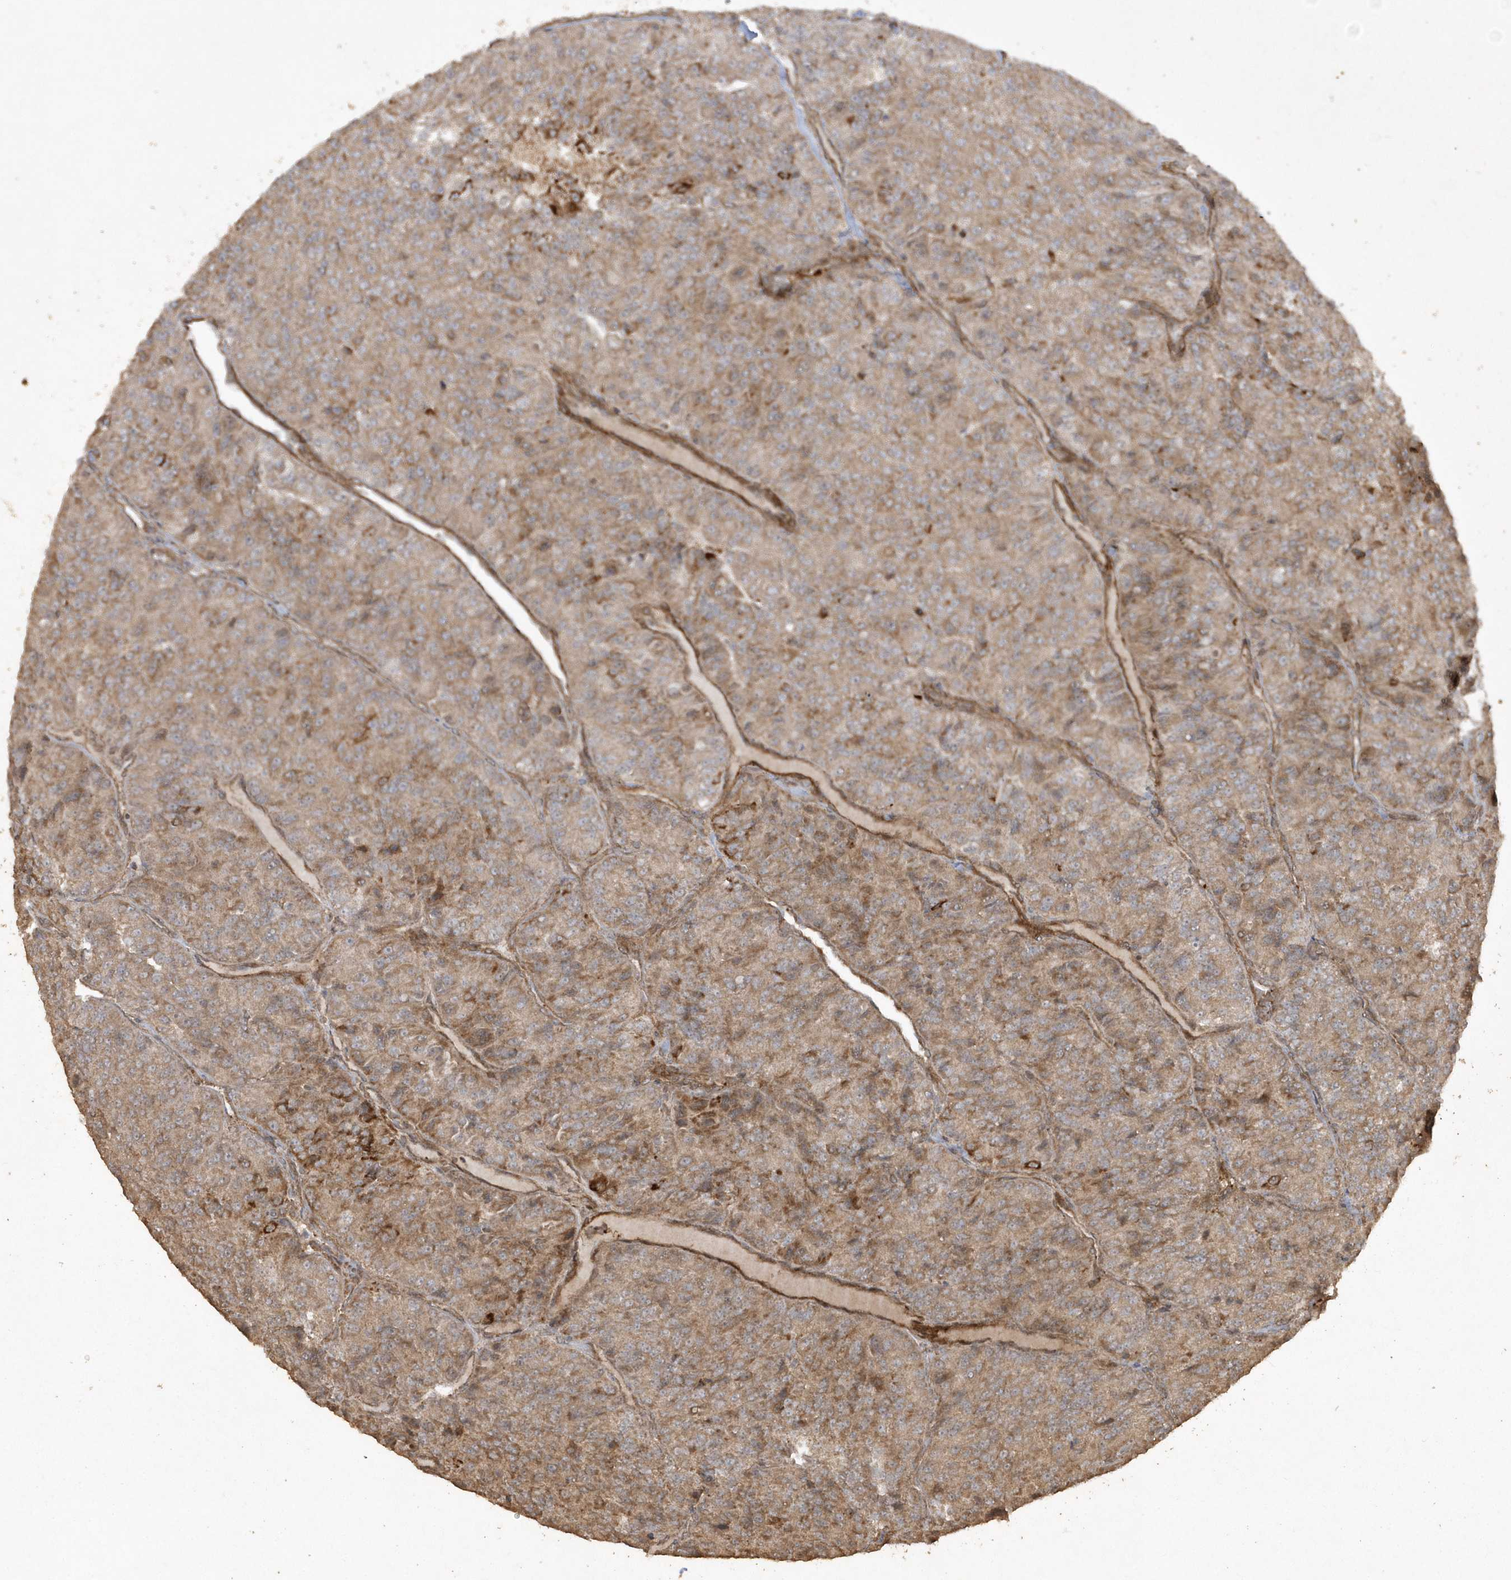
{"staining": {"intensity": "moderate", "quantity": ">75%", "location": "cytoplasmic/membranous"}, "tissue": "renal cancer", "cell_type": "Tumor cells", "image_type": "cancer", "snomed": [{"axis": "morphology", "description": "Adenocarcinoma, NOS"}, {"axis": "topography", "description": "Kidney"}], "caption": "DAB (3,3'-diaminobenzidine) immunohistochemical staining of renal adenocarcinoma exhibits moderate cytoplasmic/membranous protein expression in approximately >75% of tumor cells.", "gene": "AVPI1", "patient": {"sex": "female", "age": 63}}